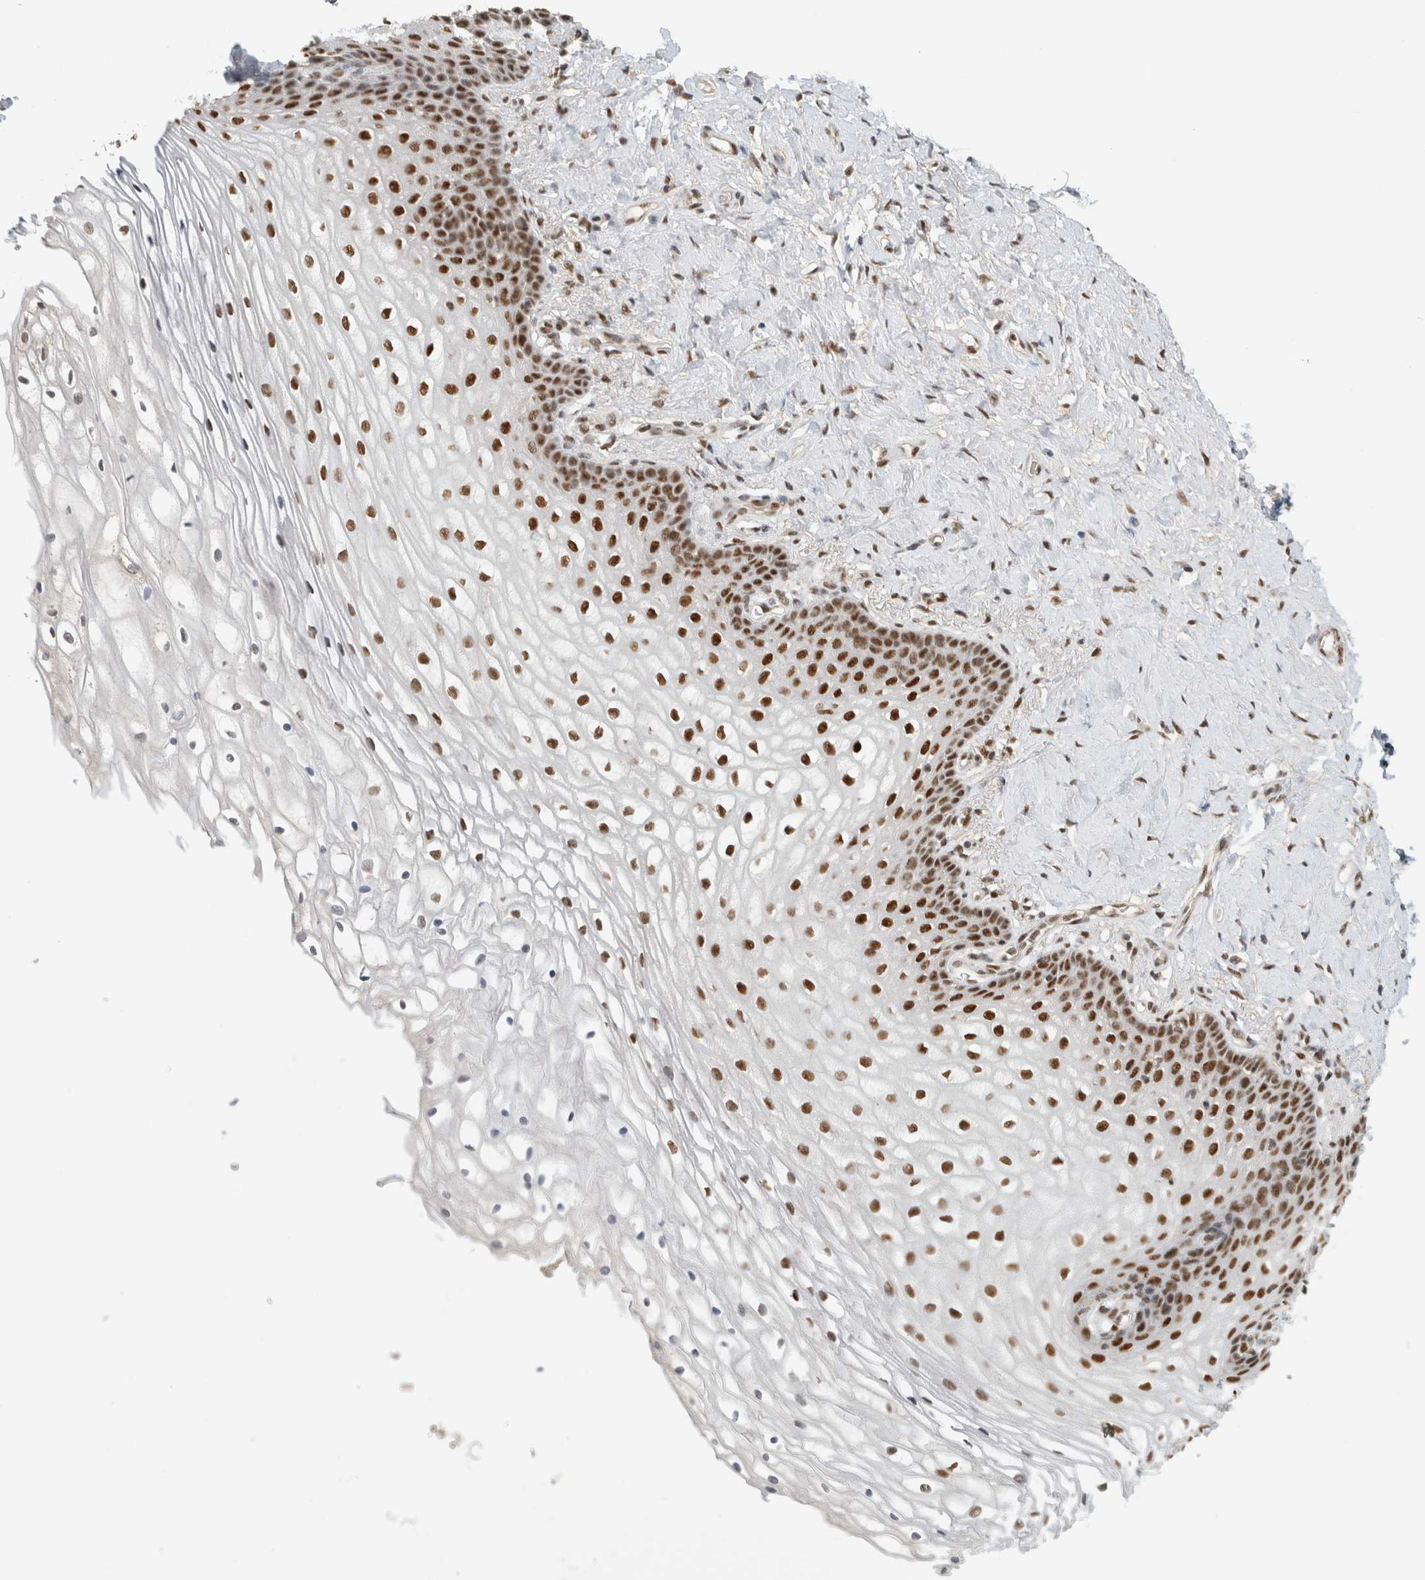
{"staining": {"intensity": "strong", "quantity": ">75%", "location": "nuclear"}, "tissue": "vagina", "cell_type": "Squamous epithelial cells", "image_type": "normal", "snomed": [{"axis": "morphology", "description": "Normal tissue, NOS"}, {"axis": "topography", "description": "Vagina"}], "caption": "Protein expression analysis of benign vagina displays strong nuclear positivity in approximately >75% of squamous epithelial cells.", "gene": "DDX42", "patient": {"sex": "female", "age": 60}}